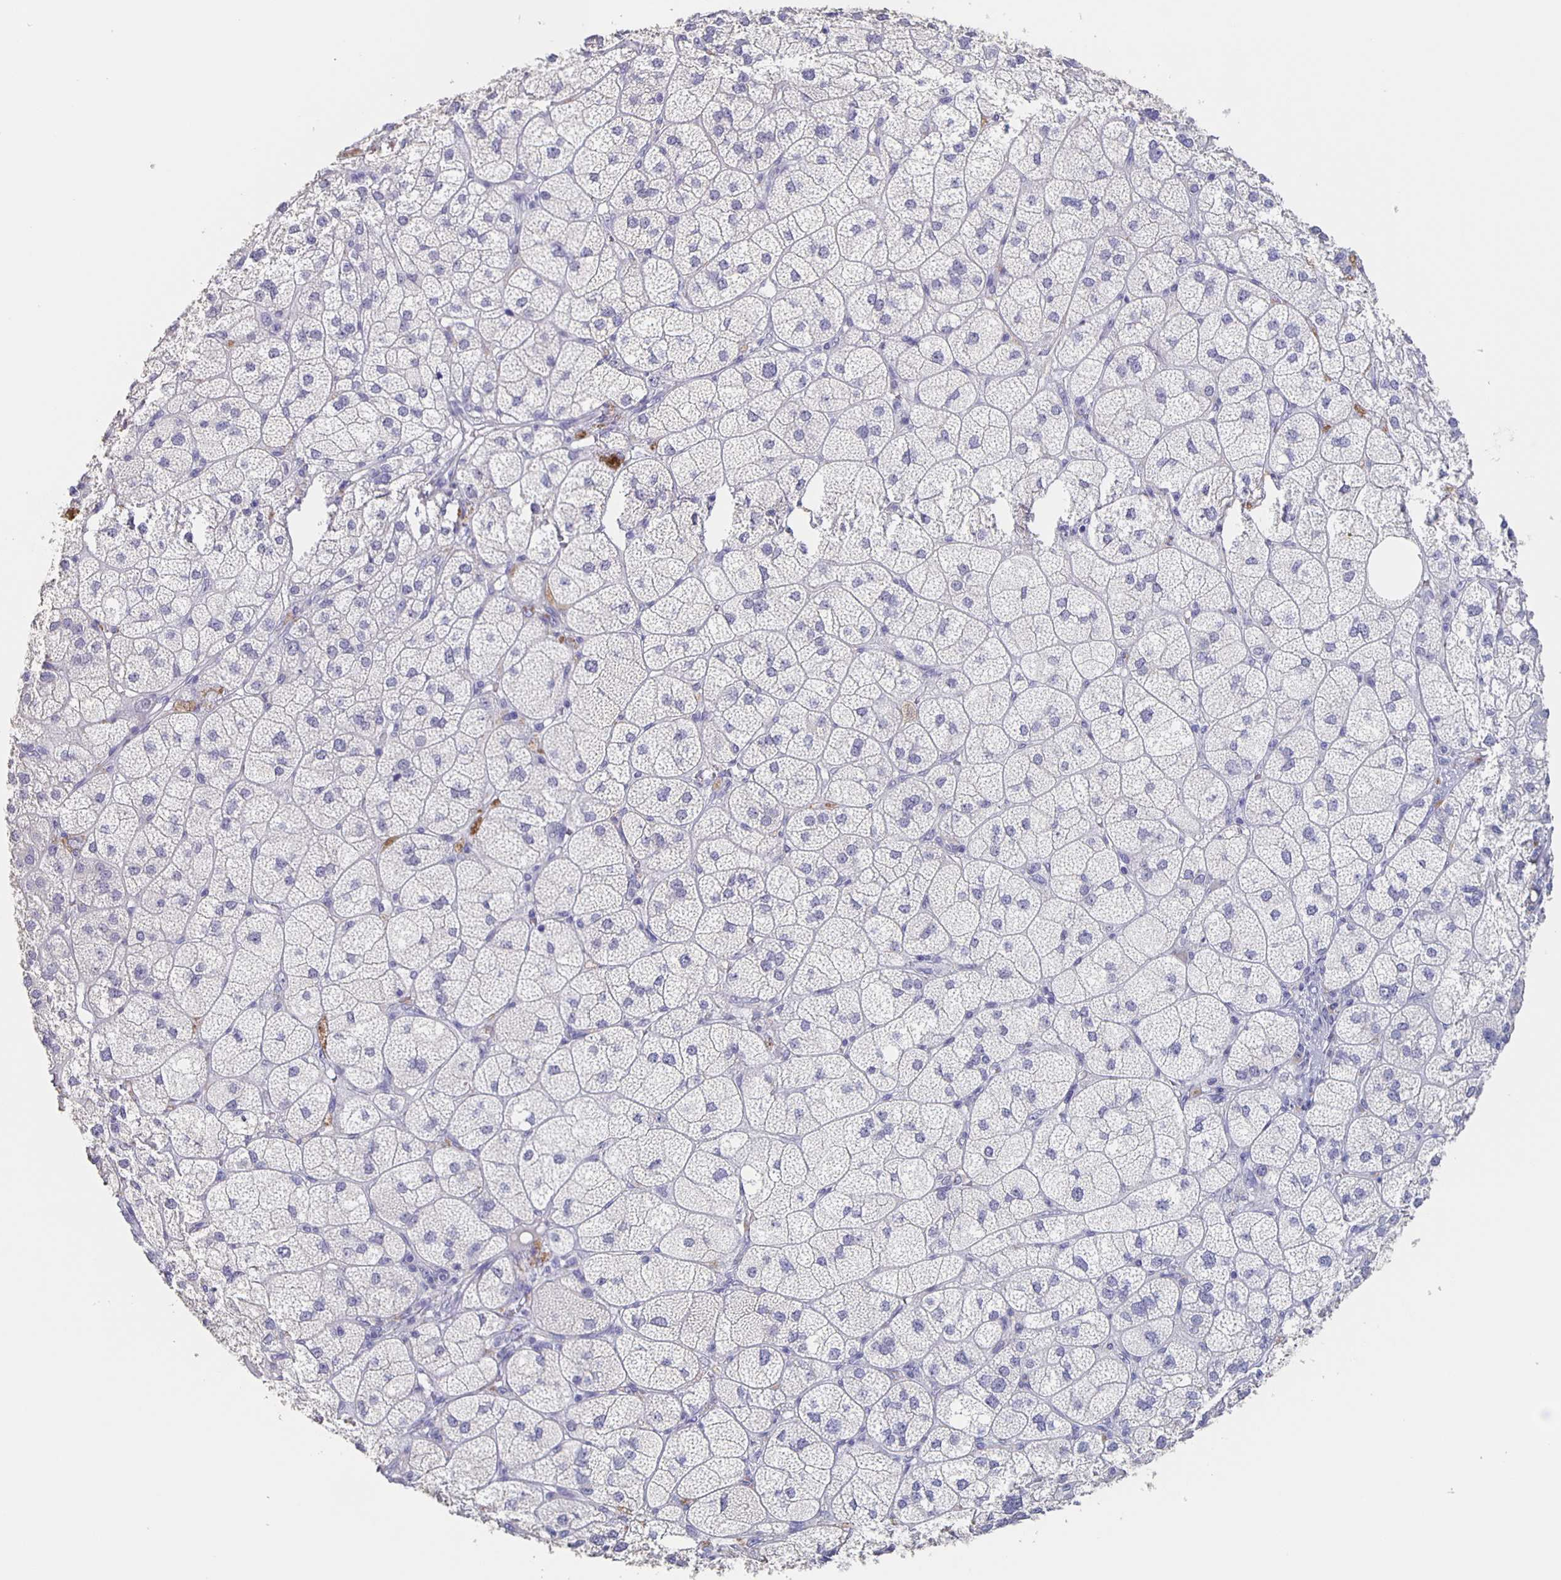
{"staining": {"intensity": "moderate", "quantity": "<25%", "location": "cytoplasmic/membranous"}, "tissue": "adrenal gland", "cell_type": "Glandular cells", "image_type": "normal", "snomed": [{"axis": "morphology", "description": "Normal tissue, NOS"}, {"axis": "topography", "description": "Adrenal gland"}], "caption": "A histopathology image of adrenal gland stained for a protein exhibits moderate cytoplasmic/membranous brown staining in glandular cells. The protein of interest is shown in brown color, while the nuclei are stained blue.", "gene": "CACNA2D2", "patient": {"sex": "female", "age": 60}}